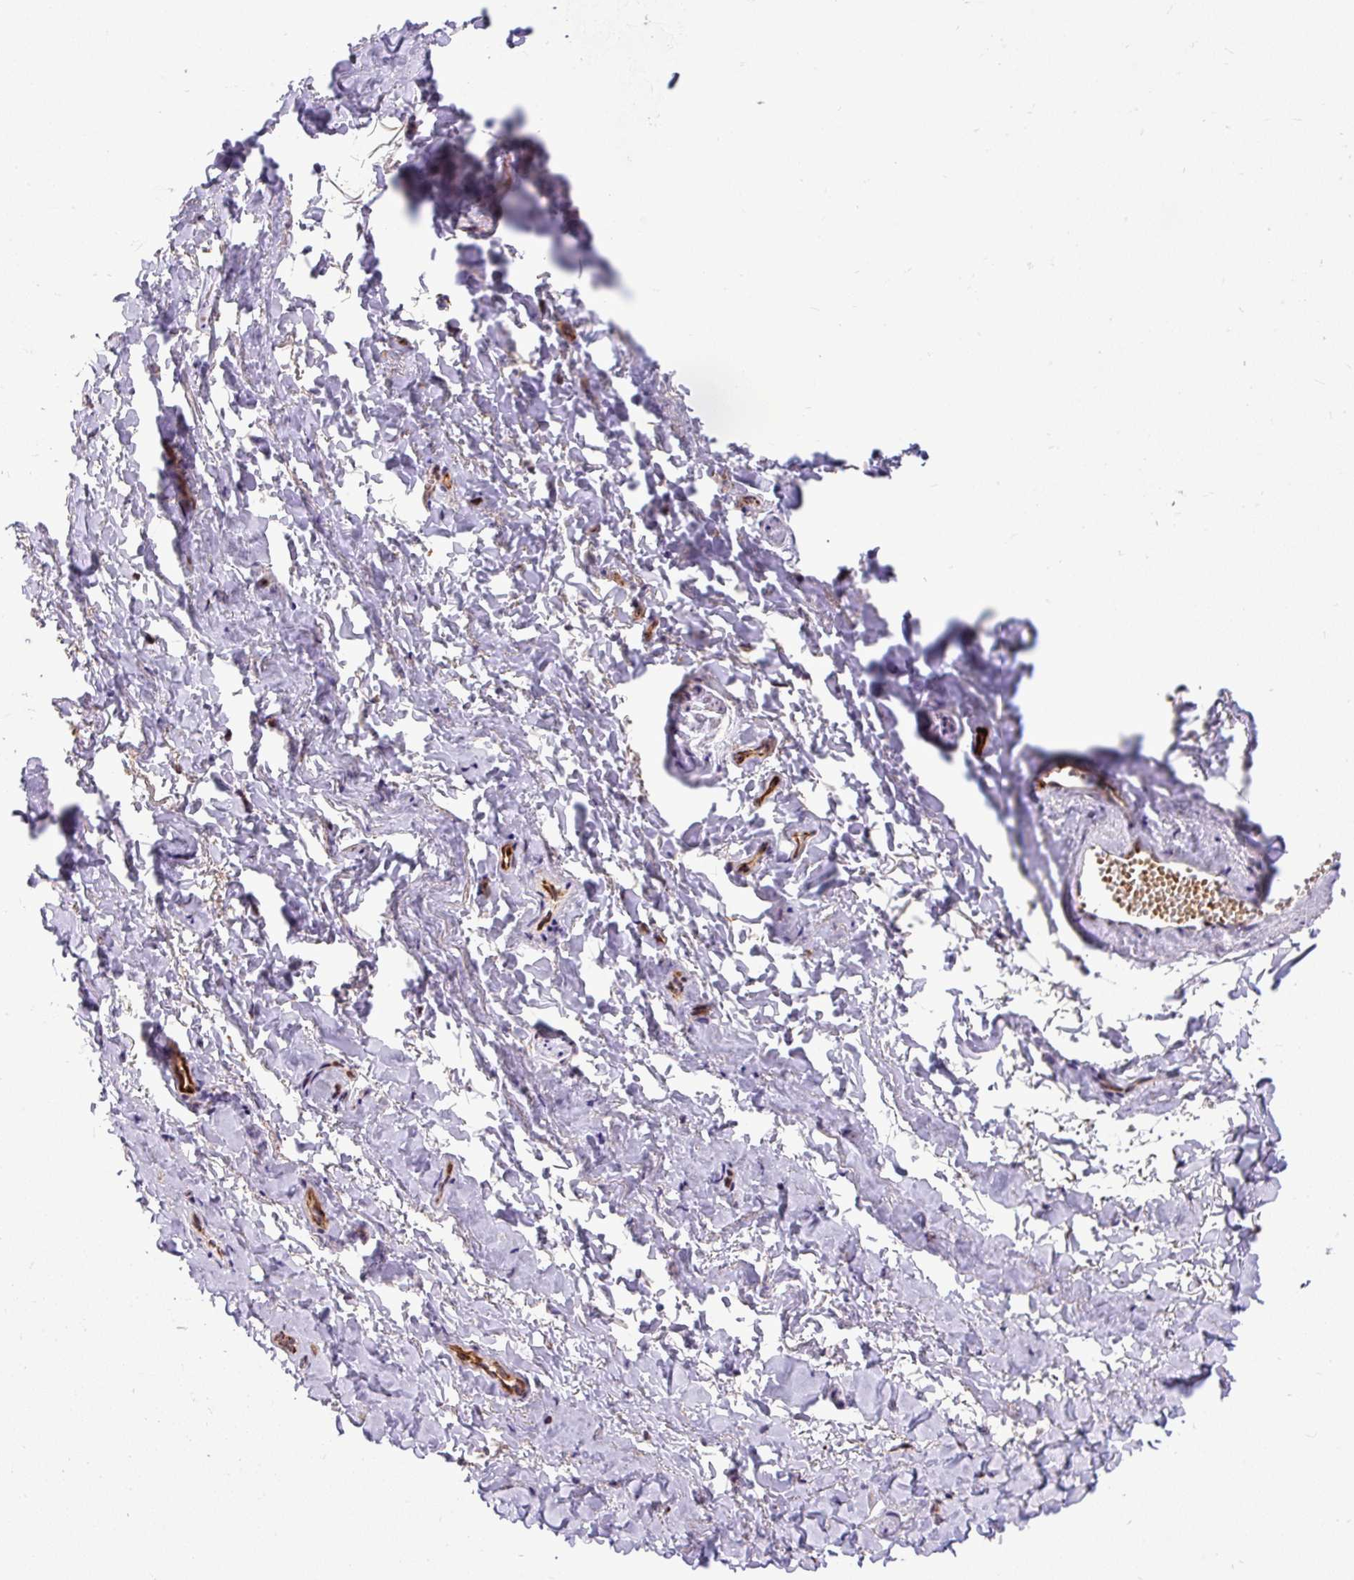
{"staining": {"intensity": "weak", "quantity": "25%-75%", "location": "cytoplasmic/membranous"}, "tissue": "adipose tissue", "cell_type": "Adipocytes", "image_type": "normal", "snomed": [{"axis": "morphology", "description": "Normal tissue, NOS"}, {"axis": "topography", "description": "Vulva"}, {"axis": "topography", "description": "Vagina"}, {"axis": "topography", "description": "Peripheral nerve tissue"}], "caption": "The immunohistochemical stain shows weak cytoplasmic/membranous positivity in adipocytes of unremarkable adipose tissue. The staining was performed using DAB to visualize the protein expression in brown, while the nuclei were stained in blue with hematoxylin (Magnification: 20x).", "gene": "MSMP", "patient": {"sex": "female", "age": 66}}